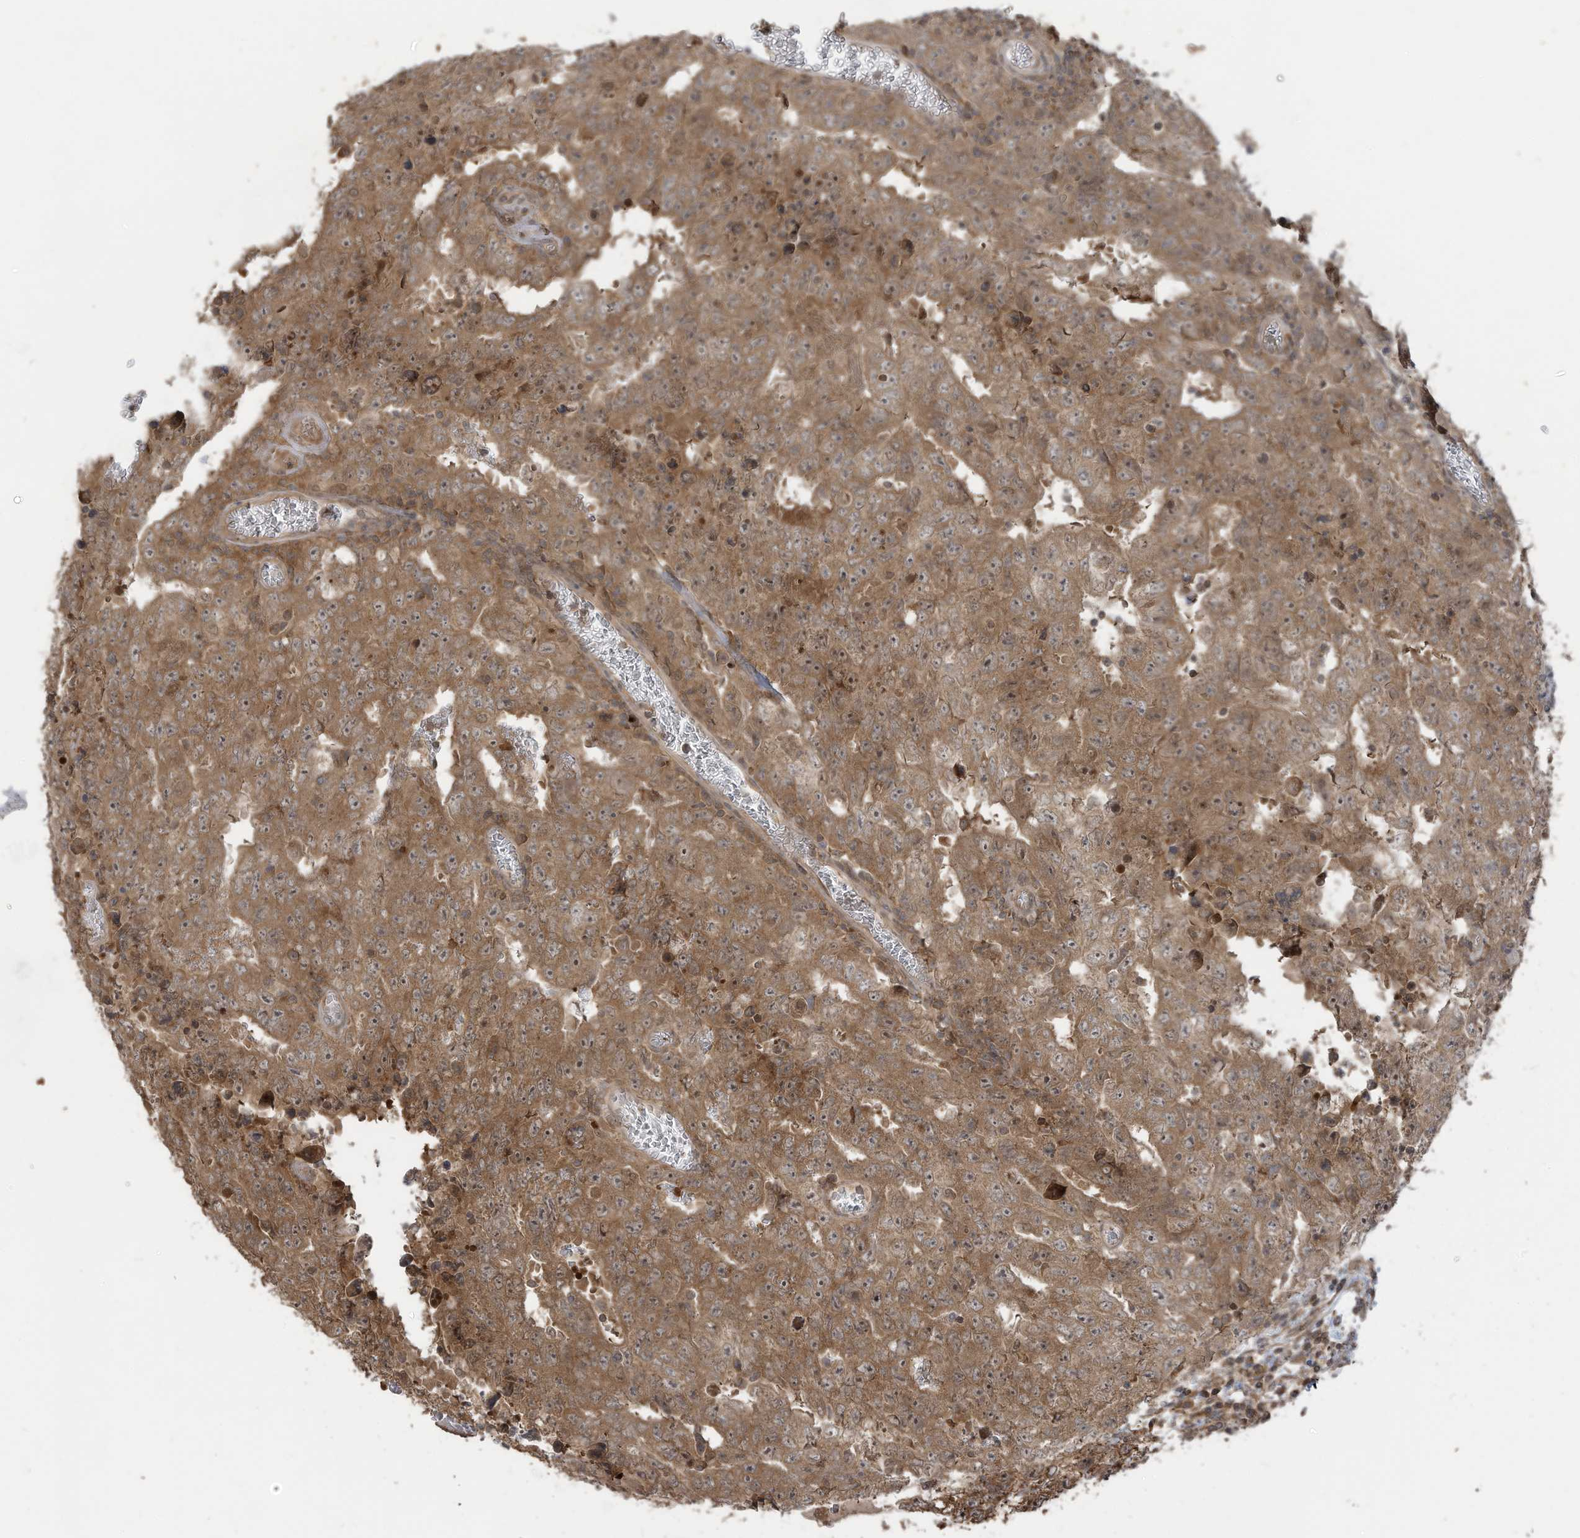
{"staining": {"intensity": "moderate", "quantity": ">75%", "location": "cytoplasmic/membranous,nuclear"}, "tissue": "testis cancer", "cell_type": "Tumor cells", "image_type": "cancer", "snomed": [{"axis": "morphology", "description": "Carcinoma, Embryonal, NOS"}, {"axis": "topography", "description": "Testis"}], "caption": "Testis cancer was stained to show a protein in brown. There is medium levels of moderate cytoplasmic/membranous and nuclear expression in about >75% of tumor cells. The protein is stained brown, and the nuclei are stained in blue (DAB IHC with brightfield microscopy, high magnification).", "gene": "CARF", "patient": {"sex": "male", "age": 26}}